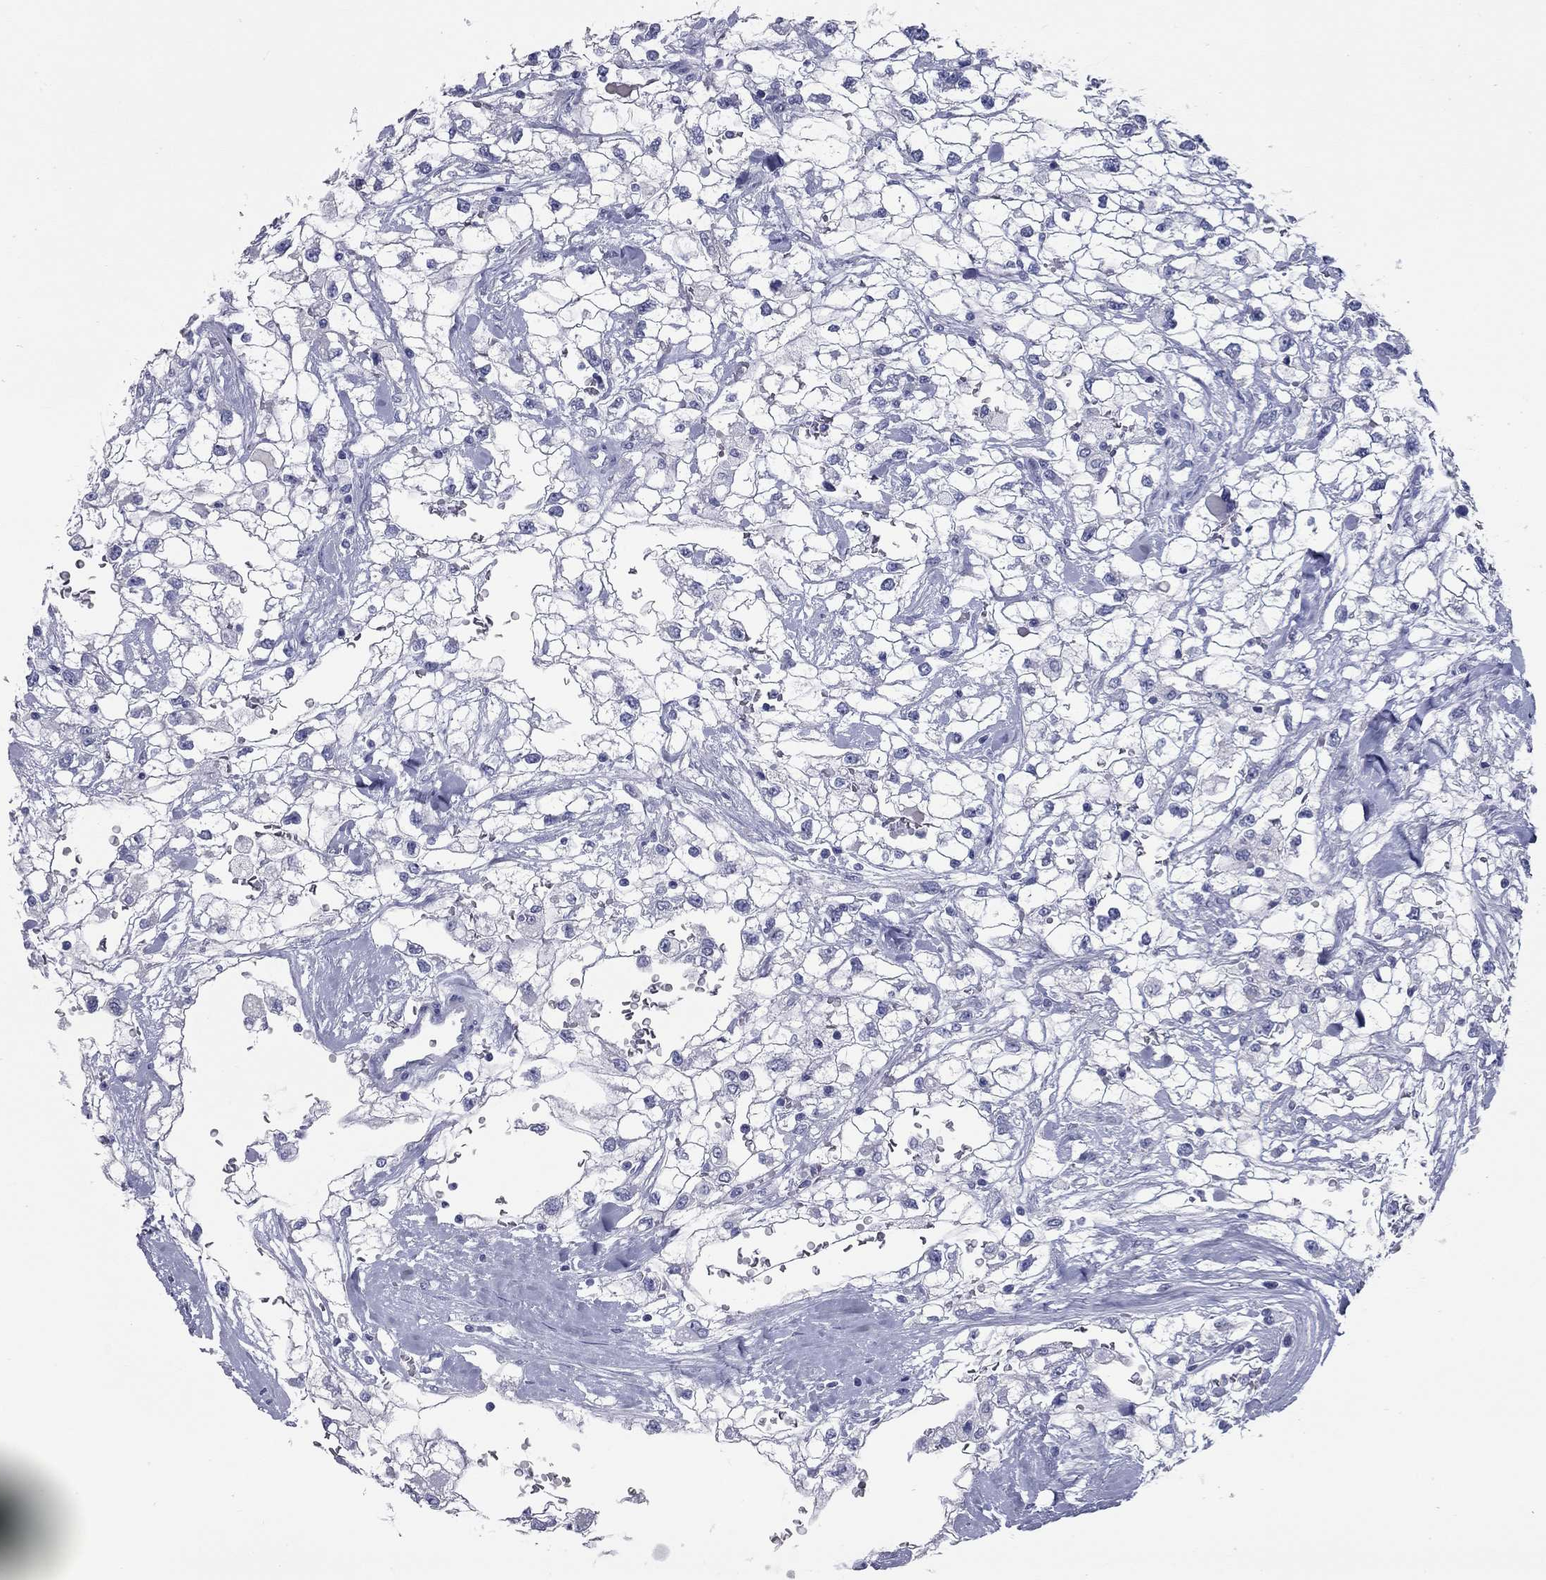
{"staining": {"intensity": "negative", "quantity": "none", "location": "none"}, "tissue": "renal cancer", "cell_type": "Tumor cells", "image_type": "cancer", "snomed": [{"axis": "morphology", "description": "Adenocarcinoma, NOS"}, {"axis": "topography", "description": "Kidney"}], "caption": "There is no significant positivity in tumor cells of renal cancer.", "gene": "KIRREL2", "patient": {"sex": "male", "age": 59}}